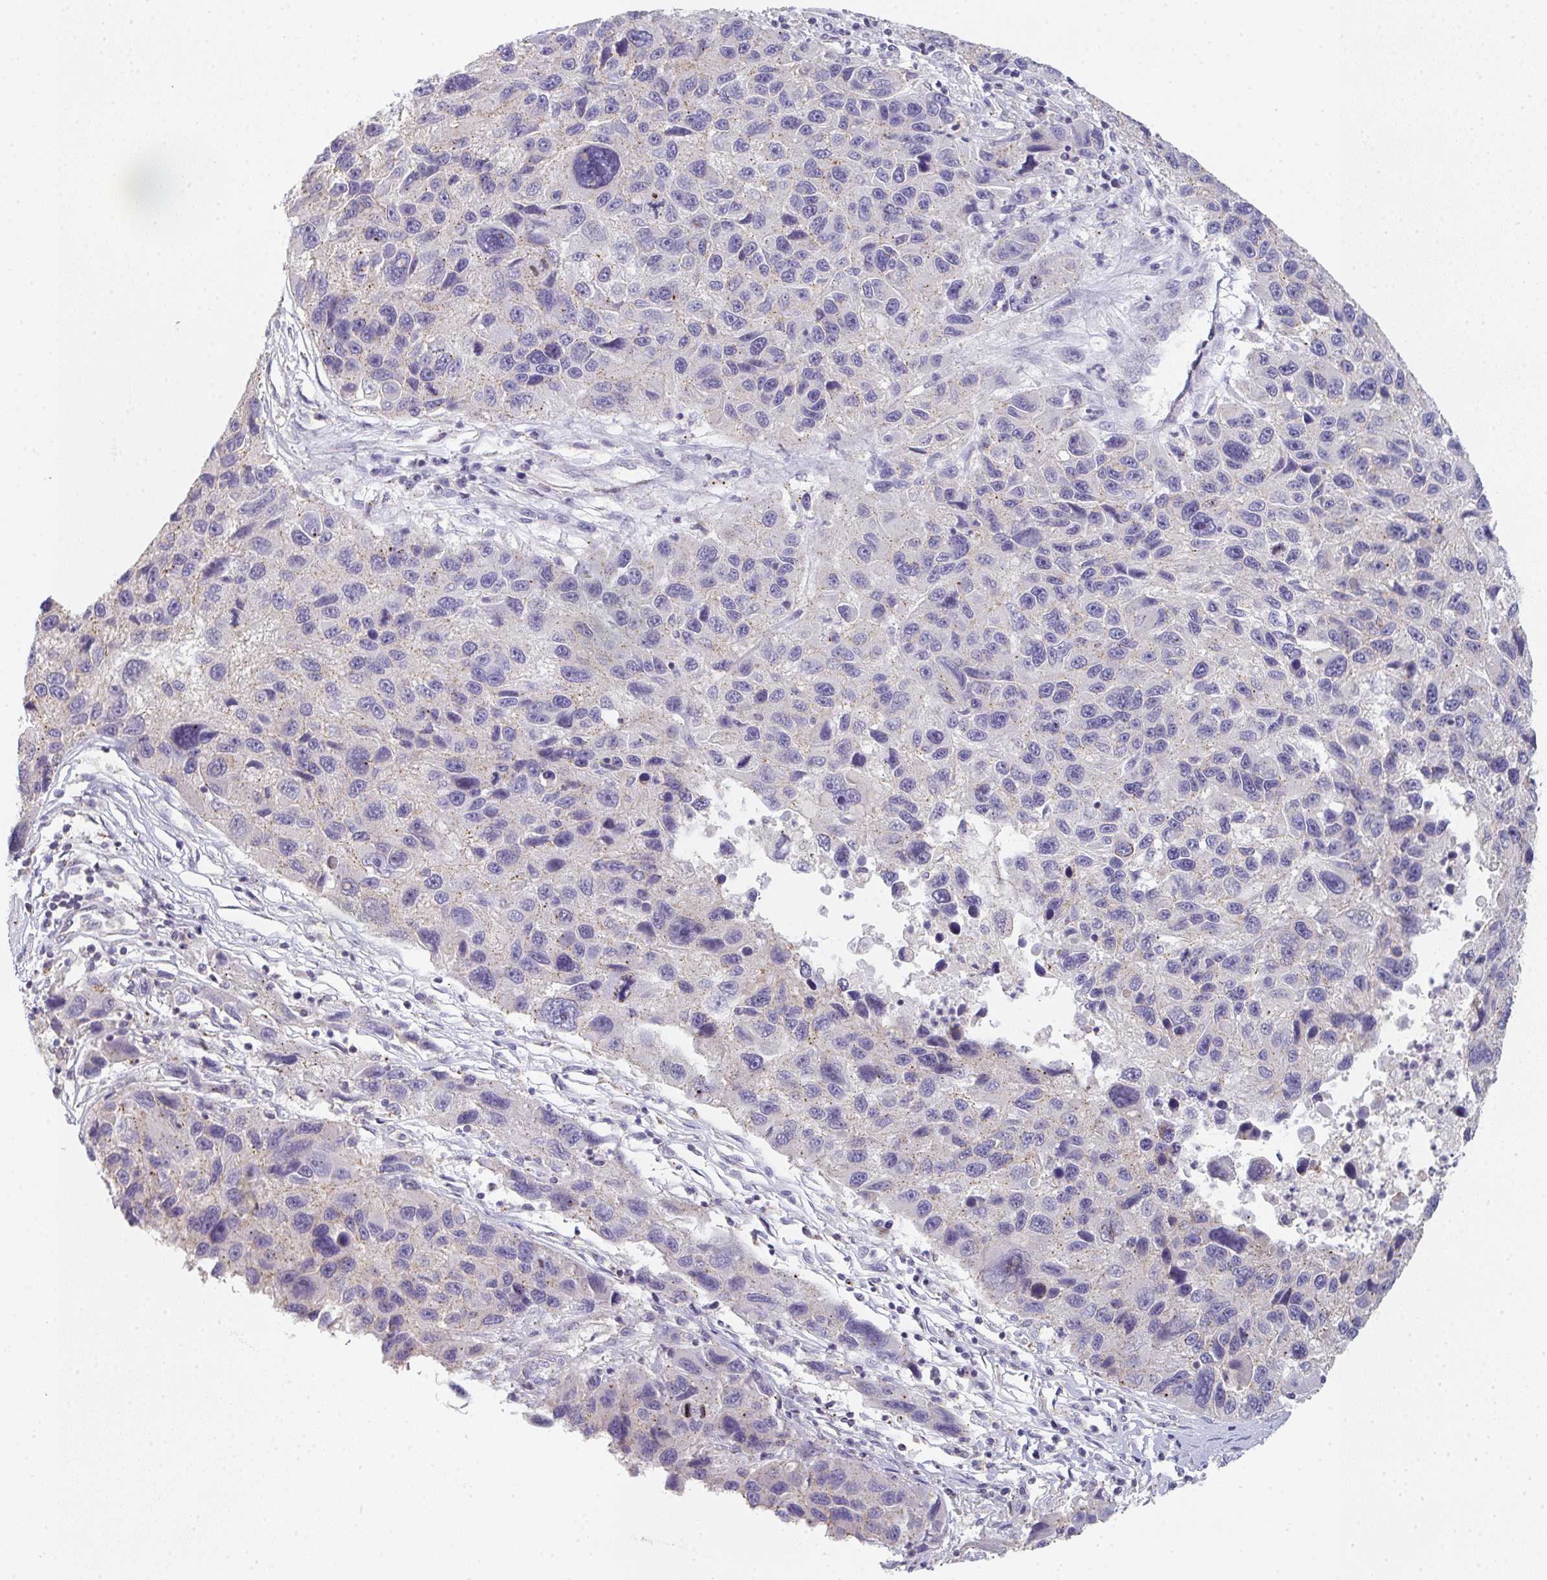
{"staining": {"intensity": "negative", "quantity": "none", "location": "none"}, "tissue": "melanoma", "cell_type": "Tumor cells", "image_type": "cancer", "snomed": [{"axis": "morphology", "description": "Malignant melanoma, NOS"}, {"axis": "topography", "description": "Skin"}], "caption": "Immunohistochemistry (IHC) photomicrograph of neoplastic tissue: melanoma stained with DAB (3,3'-diaminobenzidine) demonstrates no significant protein staining in tumor cells.", "gene": "CHMP5", "patient": {"sex": "male", "age": 53}}